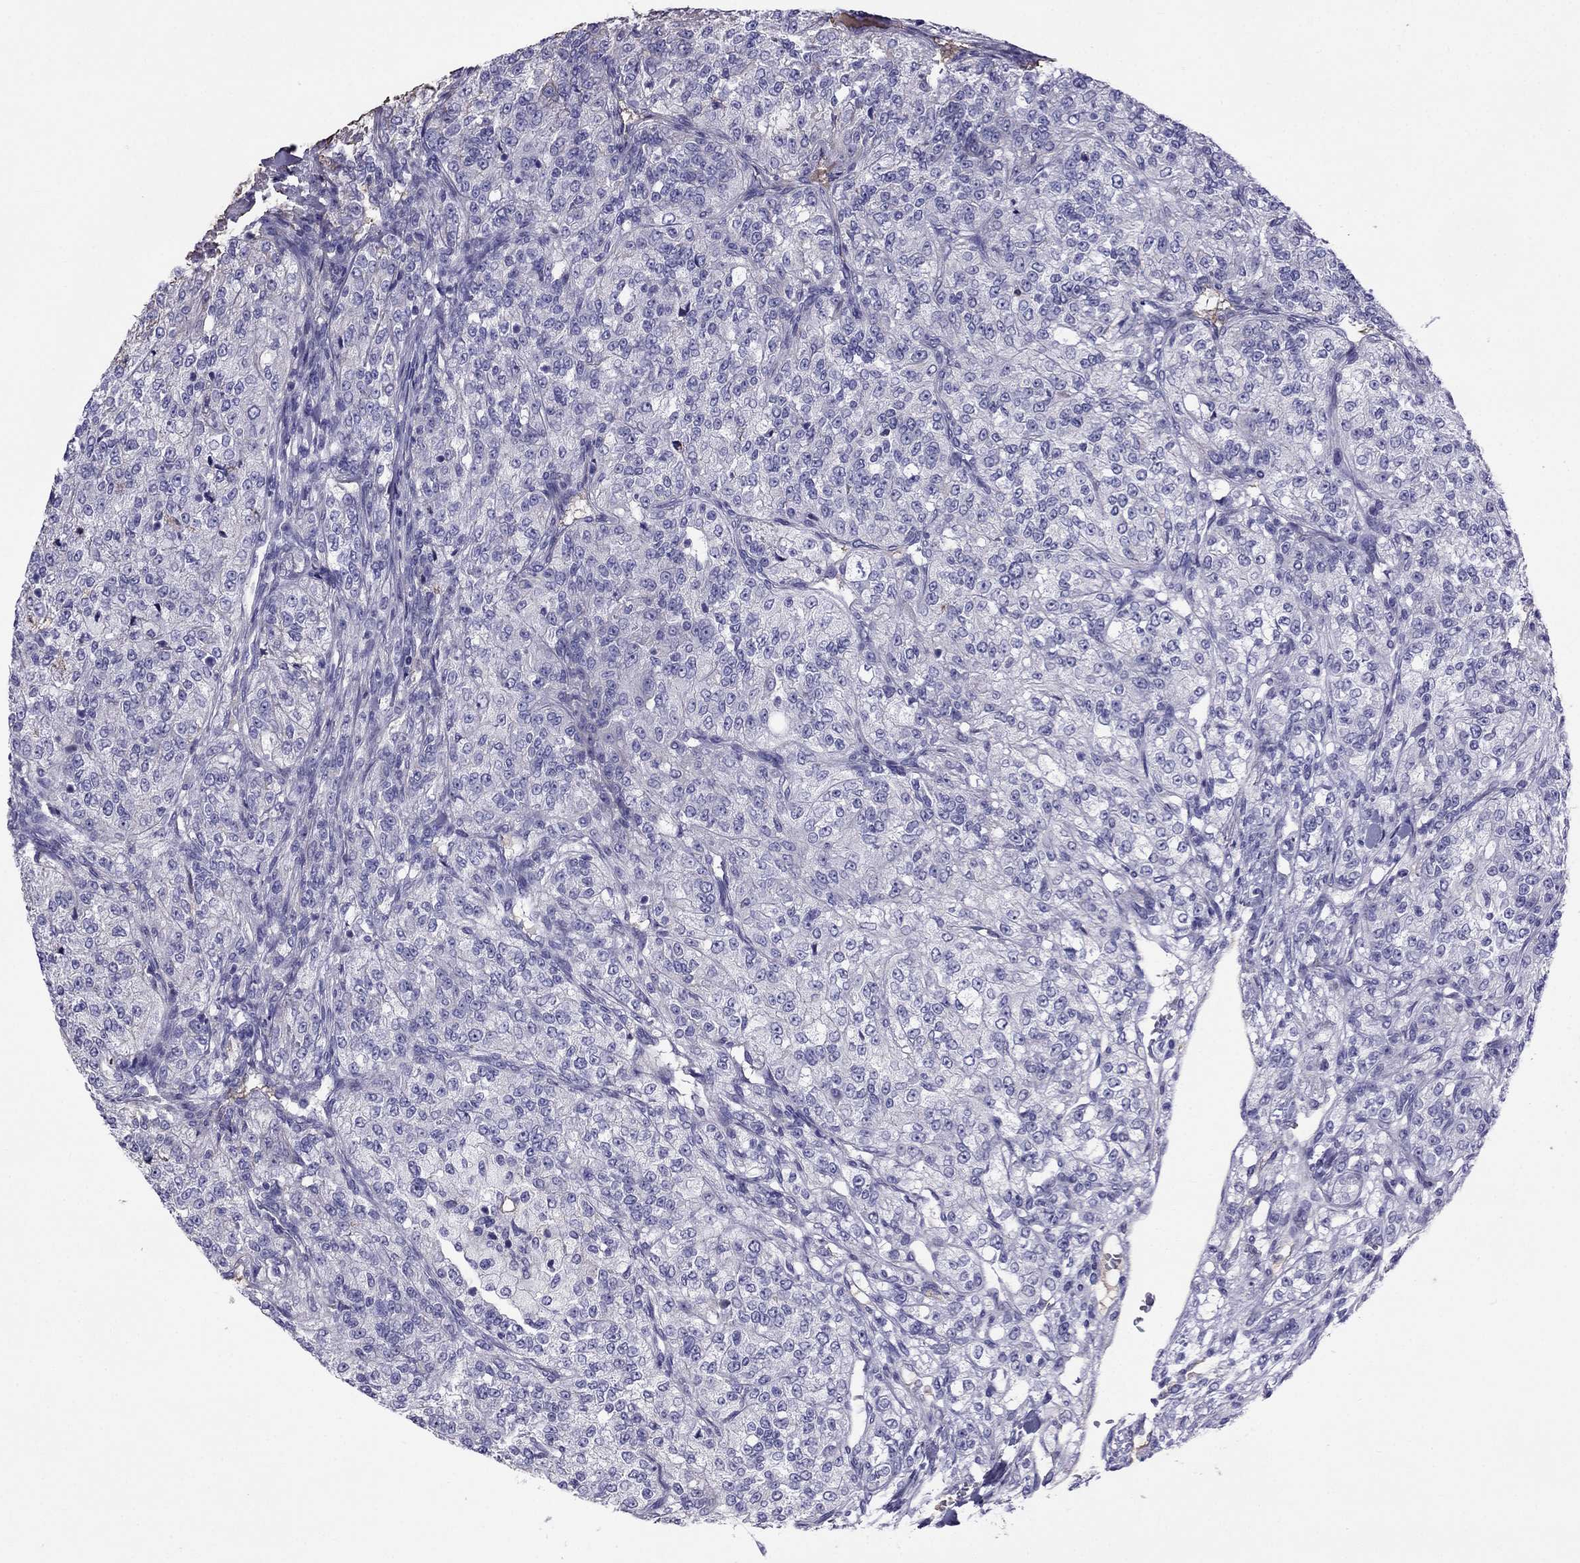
{"staining": {"intensity": "negative", "quantity": "none", "location": "none"}, "tissue": "renal cancer", "cell_type": "Tumor cells", "image_type": "cancer", "snomed": [{"axis": "morphology", "description": "Adenocarcinoma, NOS"}, {"axis": "topography", "description": "Kidney"}], "caption": "The photomicrograph demonstrates no significant expression in tumor cells of renal cancer (adenocarcinoma). The staining was performed using DAB to visualize the protein expression in brown, while the nuclei were stained in blue with hematoxylin (Magnification: 20x).", "gene": "TBC1D21", "patient": {"sex": "female", "age": 63}}